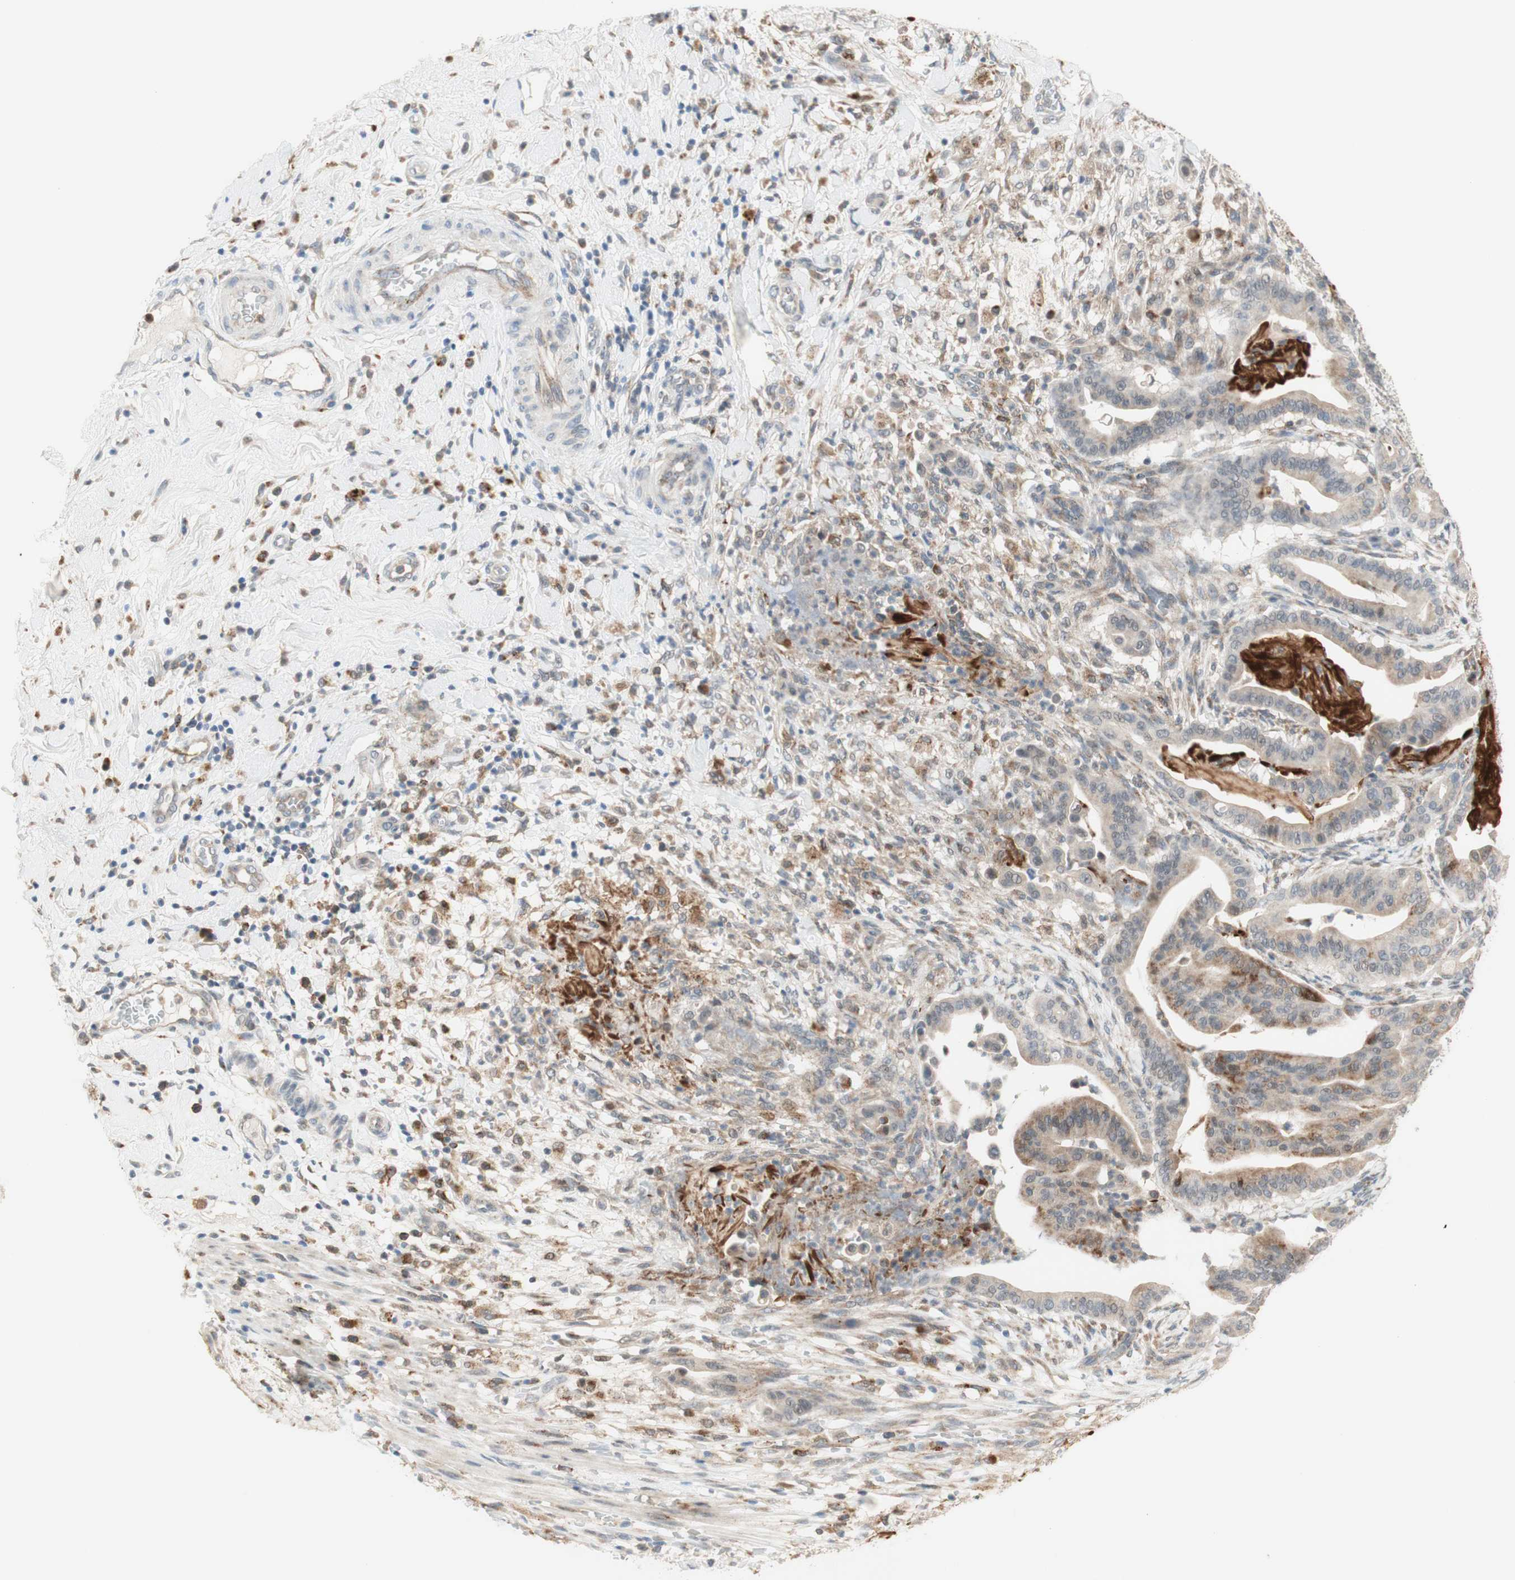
{"staining": {"intensity": "moderate", "quantity": ">75%", "location": "cytoplasmic/membranous"}, "tissue": "pancreatic cancer", "cell_type": "Tumor cells", "image_type": "cancer", "snomed": [{"axis": "morphology", "description": "Adenocarcinoma, NOS"}, {"axis": "topography", "description": "Pancreas"}], "caption": "This micrograph reveals immunohistochemistry staining of pancreatic cancer (adenocarcinoma), with medium moderate cytoplasmic/membranous expression in approximately >75% of tumor cells.", "gene": "GAPT", "patient": {"sex": "male", "age": 63}}